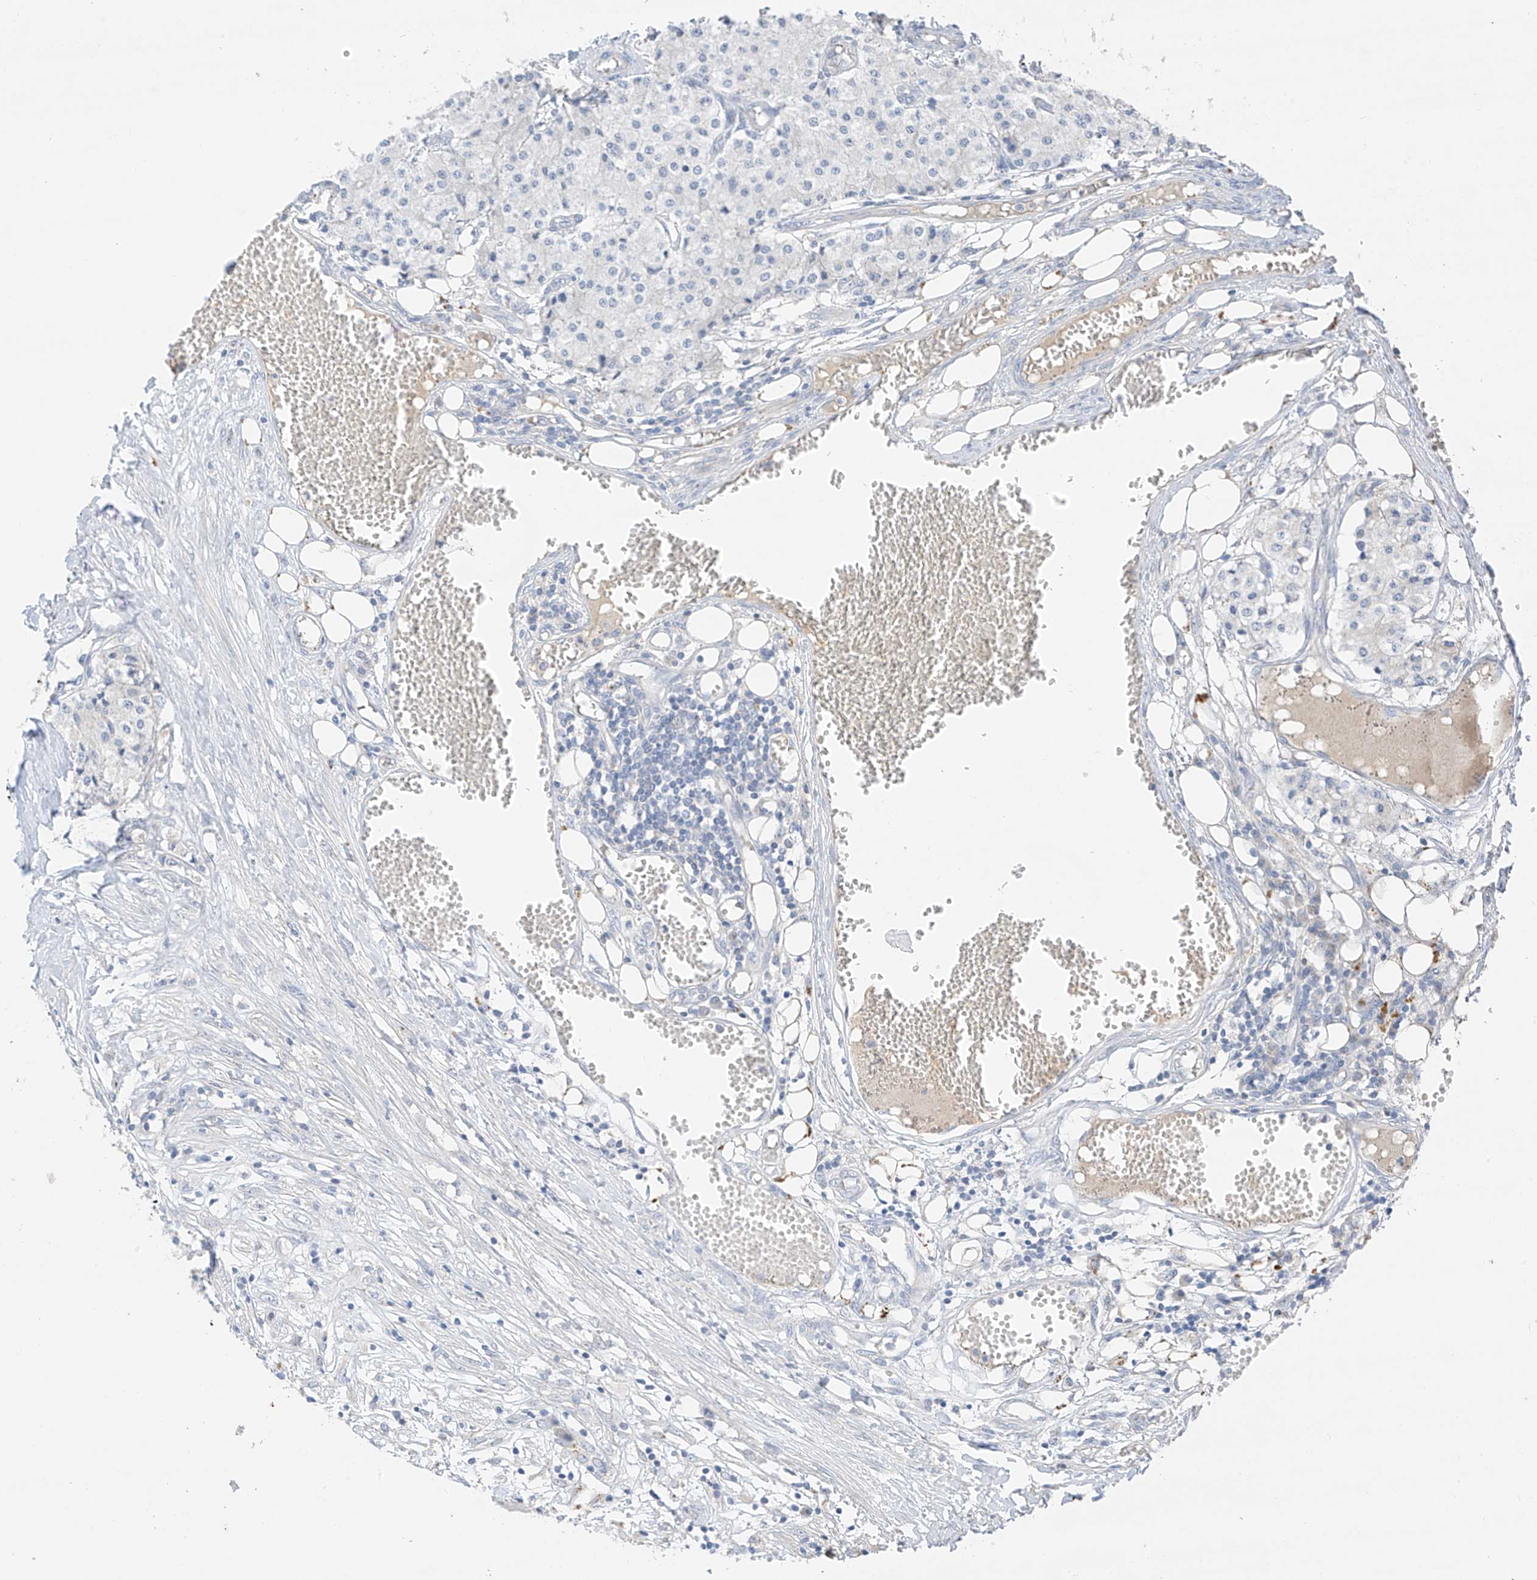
{"staining": {"intensity": "negative", "quantity": "none", "location": "none"}, "tissue": "carcinoid", "cell_type": "Tumor cells", "image_type": "cancer", "snomed": [{"axis": "morphology", "description": "Carcinoid, malignant, NOS"}, {"axis": "topography", "description": "Colon"}], "caption": "Immunohistochemistry of human carcinoid (malignant) shows no positivity in tumor cells.", "gene": "CAPN13", "patient": {"sex": "female", "age": 52}}